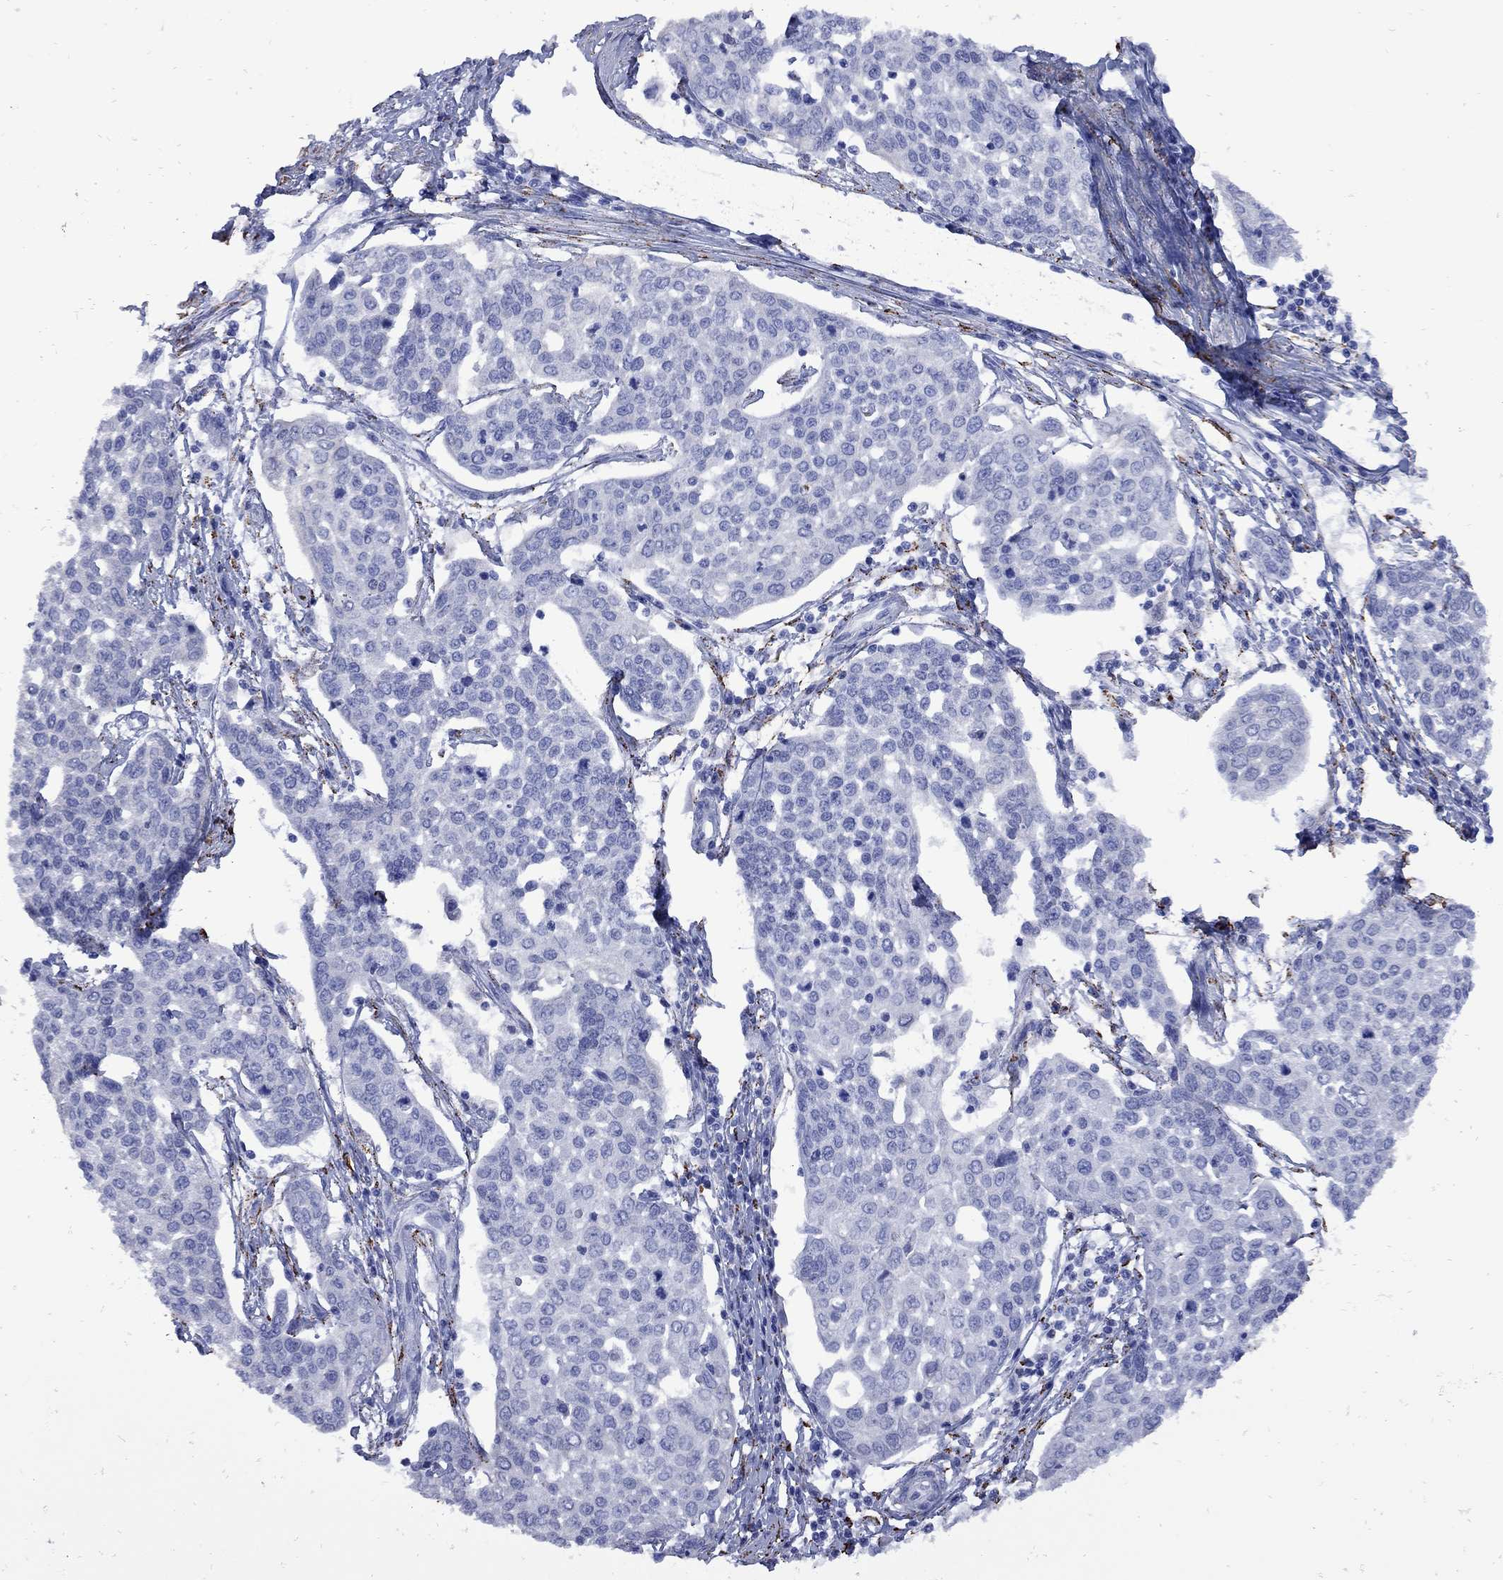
{"staining": {"intensity": "negative", "quantity": "none", "location": "none"}, "tissue": "cervical cancer", "cell_type": "Tumor cells", "image_type": "cancer", "snomed": [{"axis": "morphology", "description": "Squamous cell carcinoma, NOS"}, {"axis": "topography", "description": "Cervix"}], "caption": "There is no significant positivity in tumor cells of cervical squamous cell carcinoma. (Immunohistochemistry (ihc), brightfield microscopy, high magnification).", "gene": "SESTD1", "patient": {"sex": "female", "age": 34}}